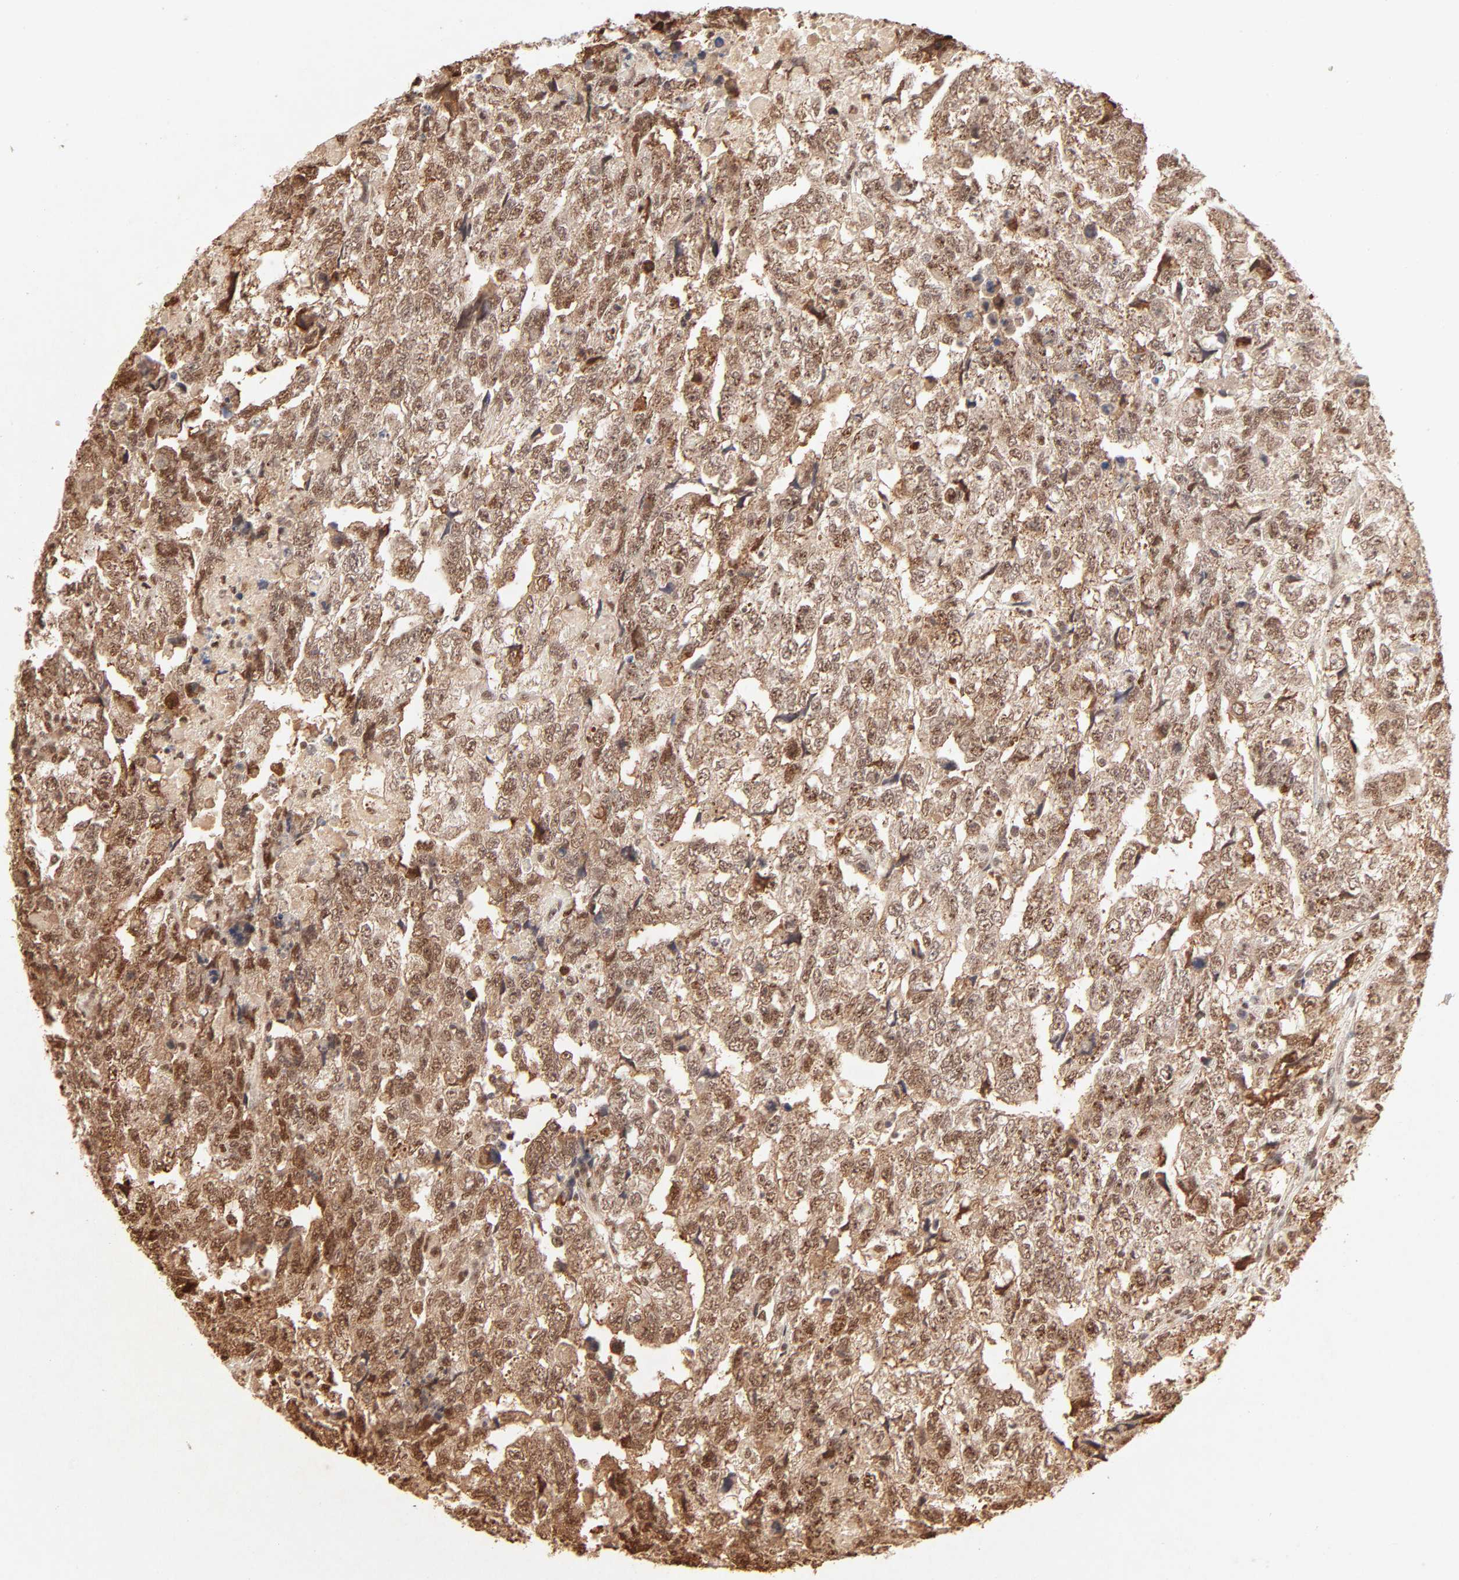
{"staining": {"intensity": "strong", "quantity": ">75%", "location": "cytoplasmic/membranous,nuclear"}, "tissue": "testis cancer", "cell_type": "Tumor cells", "image_type": "cancer", "snomed": [{"axis": "morphology", "description": "Carcinoma, Embryonal, NOS"}, {"axis": "topography", "description": "Testis"}], "caption": "This micrograph exhibits immunohistochemistry (IHC) staining of testis embryonal carcinoma, with high strong cytoplasmic/membranous and nuclear staining in about >75% of tumor cells.", "gene": "FAM50A", "patient": {"sex": "male", "age": 36}}